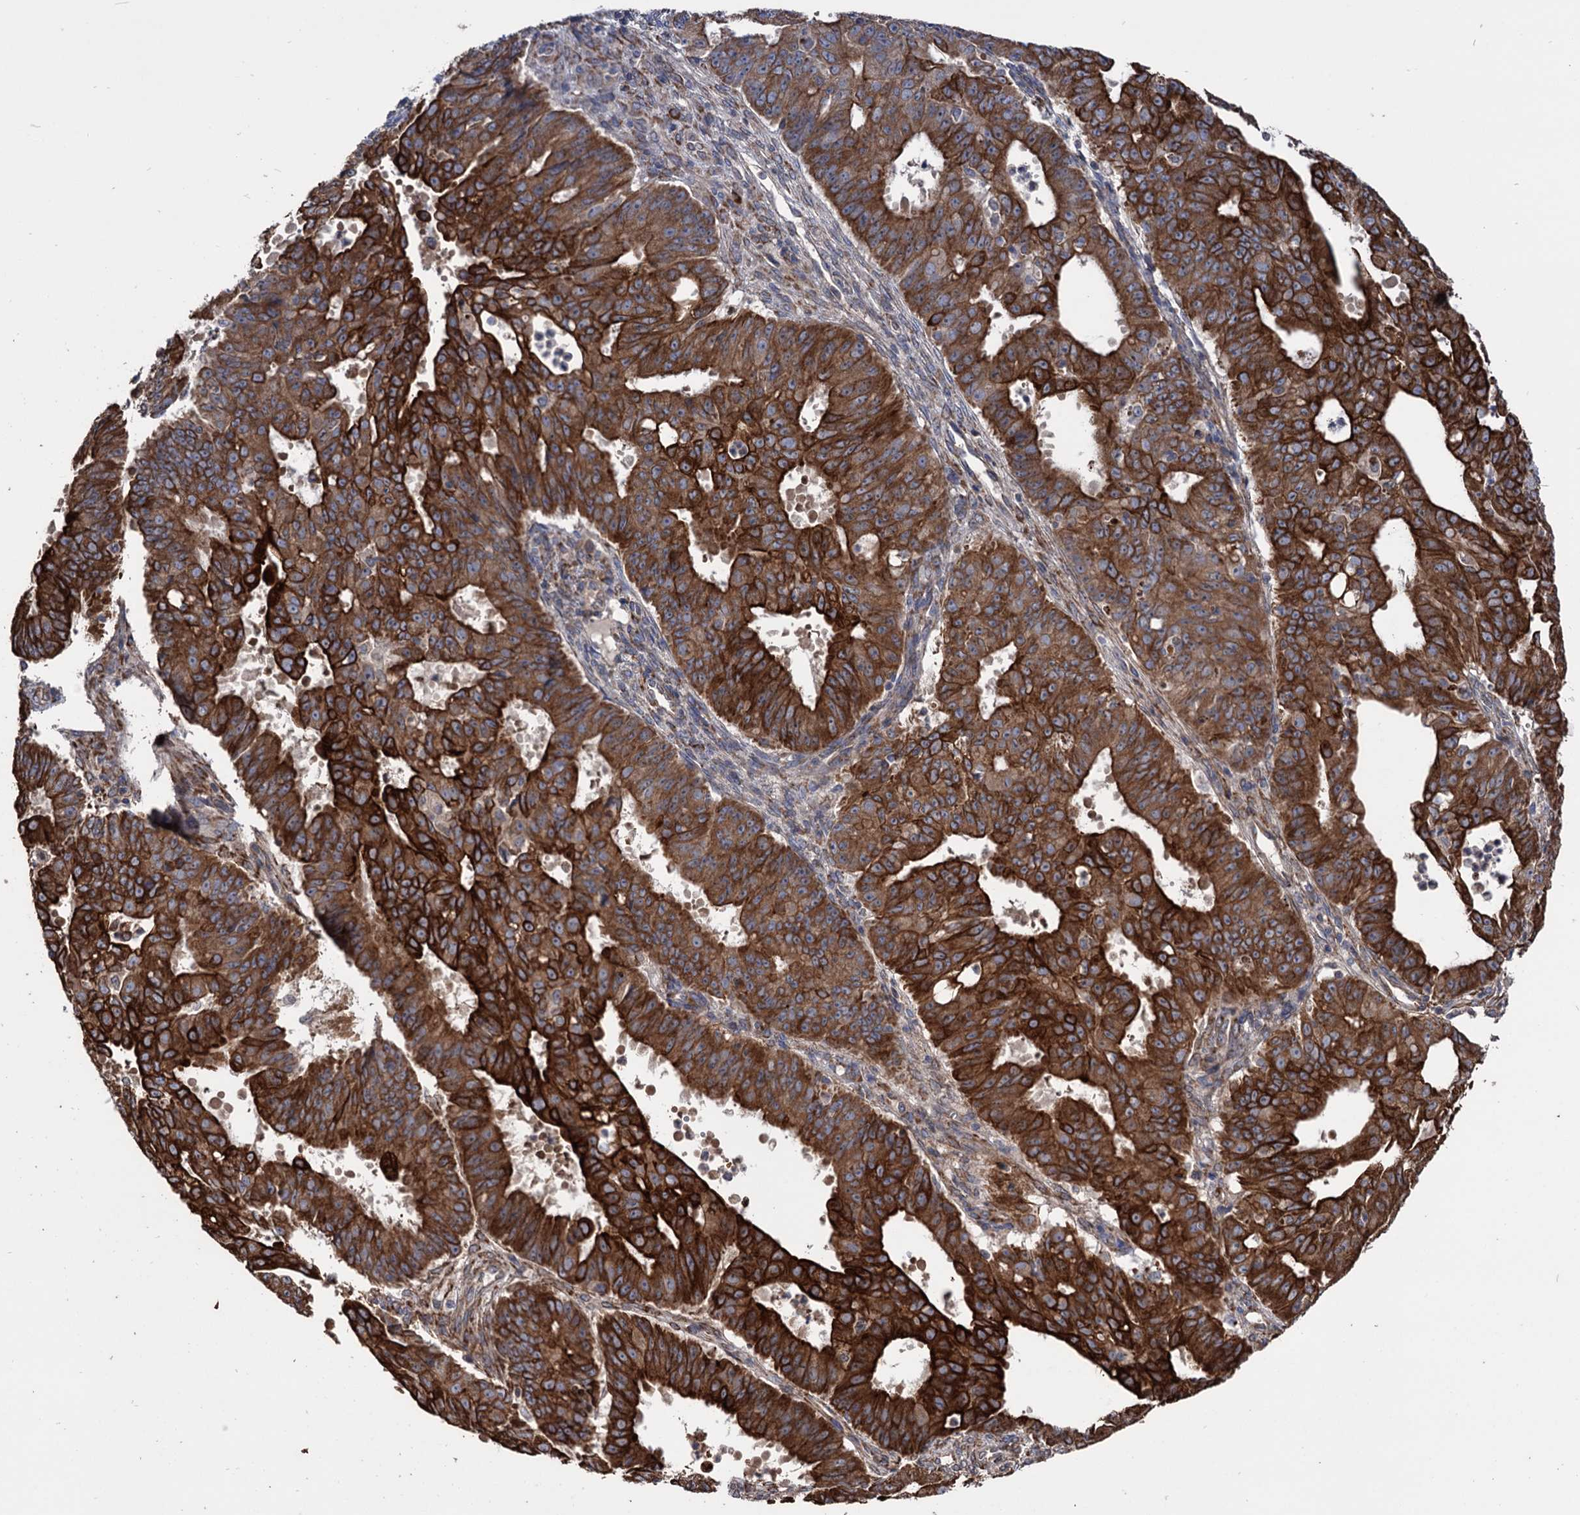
{"staining": {"intensity": "strong", "quantity": ">75%", "location": "cytoplasmic/membranous"}, "tissue": "ovarian cancer", "cell_type": "Tumor cells", "image_type": "cancer", "snomed": [{"axis": "morphology", "description": "Carcinoma, endometroid"}, {"axis": "topography", "description": "Appendix"}, {"axis": "topography", "description": "Ovary"}], "caption": "Human ovarian cancer (endometroid carcinoma) stained with a protein marker displays strong staining in tumor cells.", "gene": "CDAN1", "patient": {"sex": "female", "age": 42}}